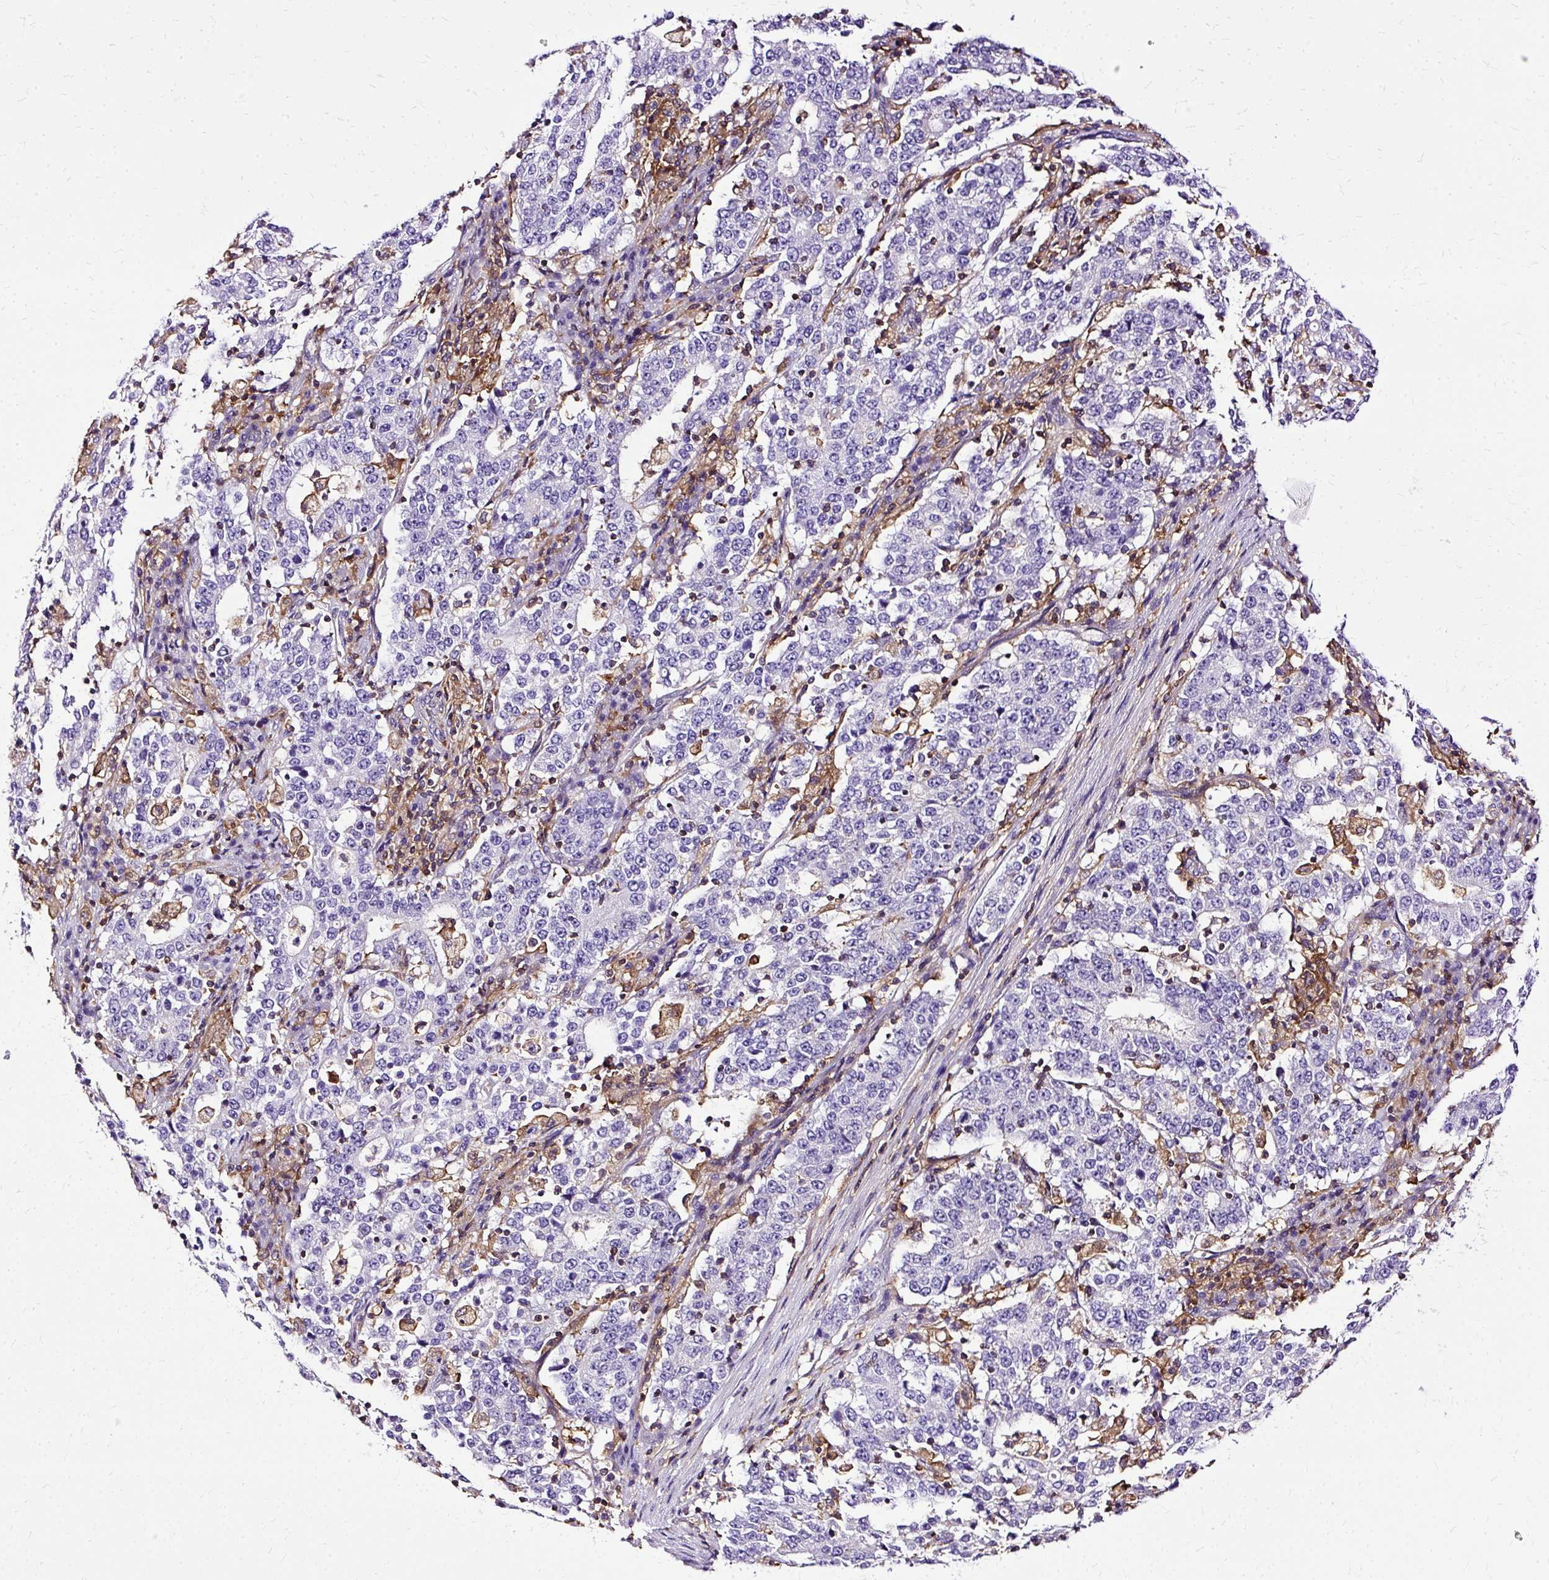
{"staining": {"intensity": "negative", "quantity": "none", "location": "none"}, "tissue": "stomach cancer", "cell_type": "Tumor cells", "image_type": "cancer", "snomed": [{"axis": "morphology", "description": "Adenocarcinoma, NOS"}, {"axis": "topography", "description": "Stomach"}], "caption": "A high-resolution image shows immunohistochemistry staining of stomach adenocarcinoma, which reveals no significant positivity in tumor cells.", "gene": "TWF2", "patient": {"sex": "male", "age": 59}}